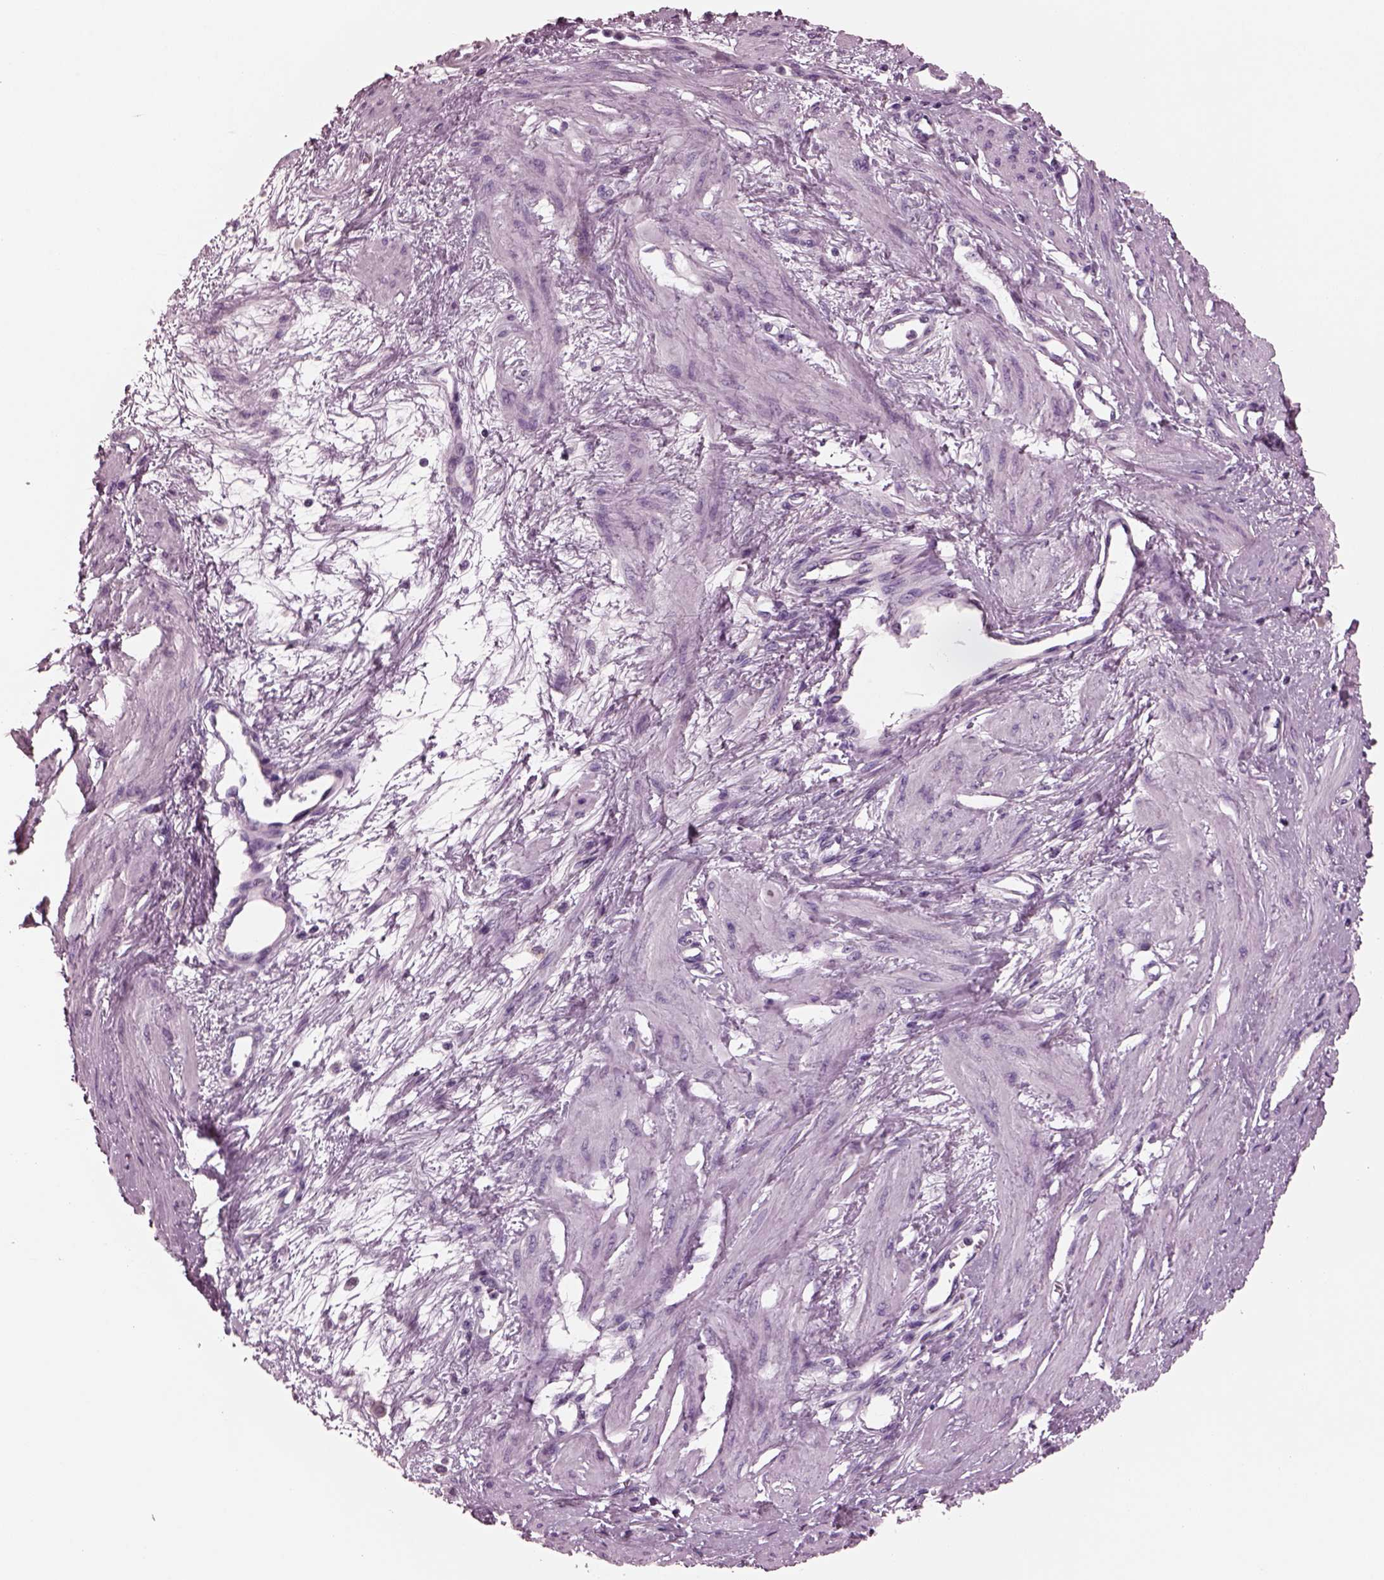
{"staining": {"intensity": "negative", "quantity": "none", "location": "none"}, "tissue": "smooth muscle", "cell_type": "Smooth muscle cells", "image_type": "normal", "snomed": [{"axis": "morphology", "description": "Normal tissue, NOS"}, {"axis": "topography", "description": "Smooth muscle"}, {"axis": "topography", "description": "Uterus"}], "caption": "Immunohistochemical staining of benign smooth muscle demonstrates no significant positivity in smooth muscle cells. The staining was performed using DAB to visualize the protein expression in brown, while the nuclei were stained in blue with hematoxylin (Magnification: 20x).", "gene": "AP4M1", "patient": {"sex": "female", "age": 39}}